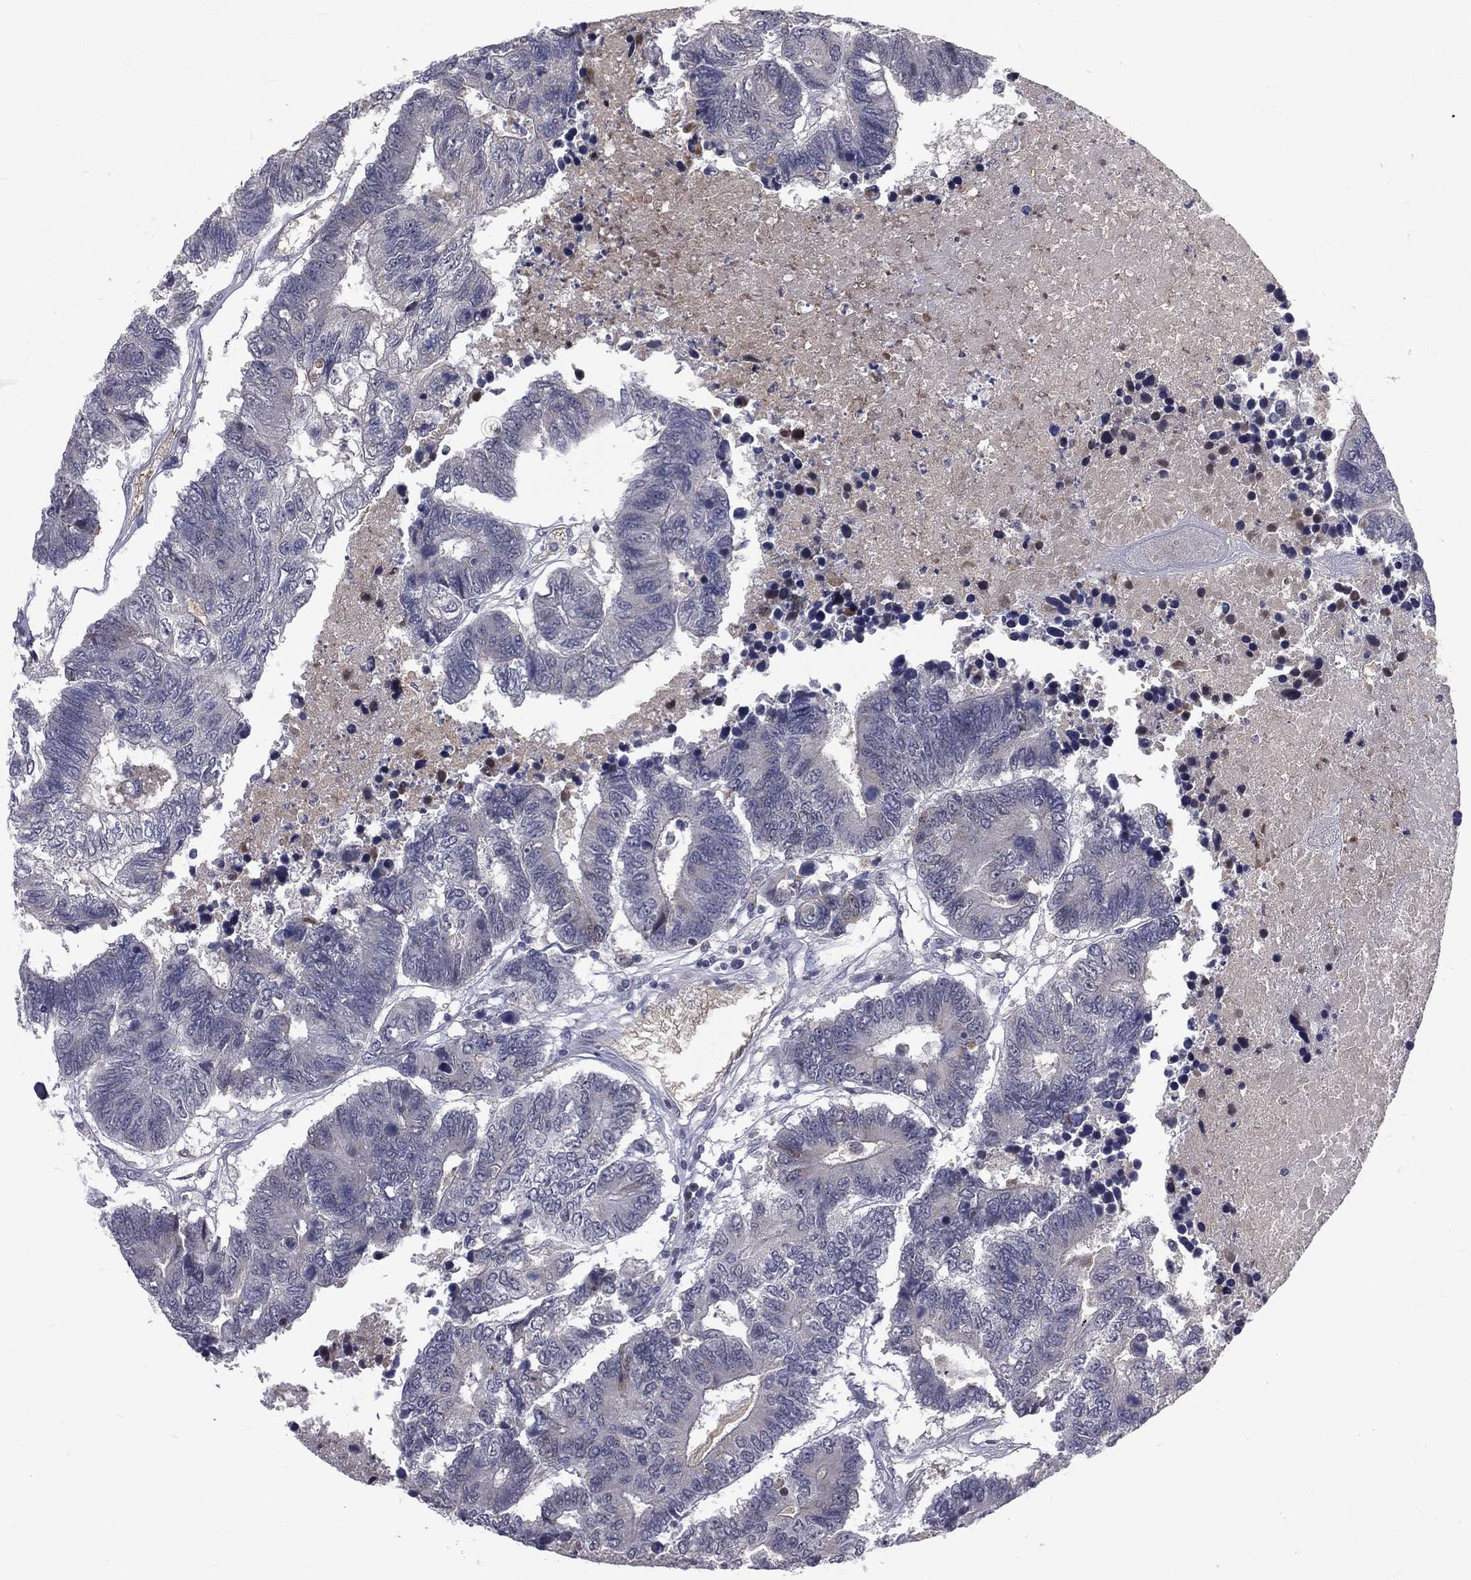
{"staining": {"intensity": "negative", "quantity": "none", "location": "none"}, "tissue": "colorectal cancer", "cell_type": "Tumor cells", "image_type": "cancer", "snomed": [{"axis": "morphology", "description": "Adenocarcinoma, NOS"}, {"axis": "topography", "description": "Colon"}], "caption": "Image shows no protein staining in tumor cells of colorectal adenocarcinoma tissue.", "gene": "DSG4", "patient": {"sex": "female", "age": 48}}